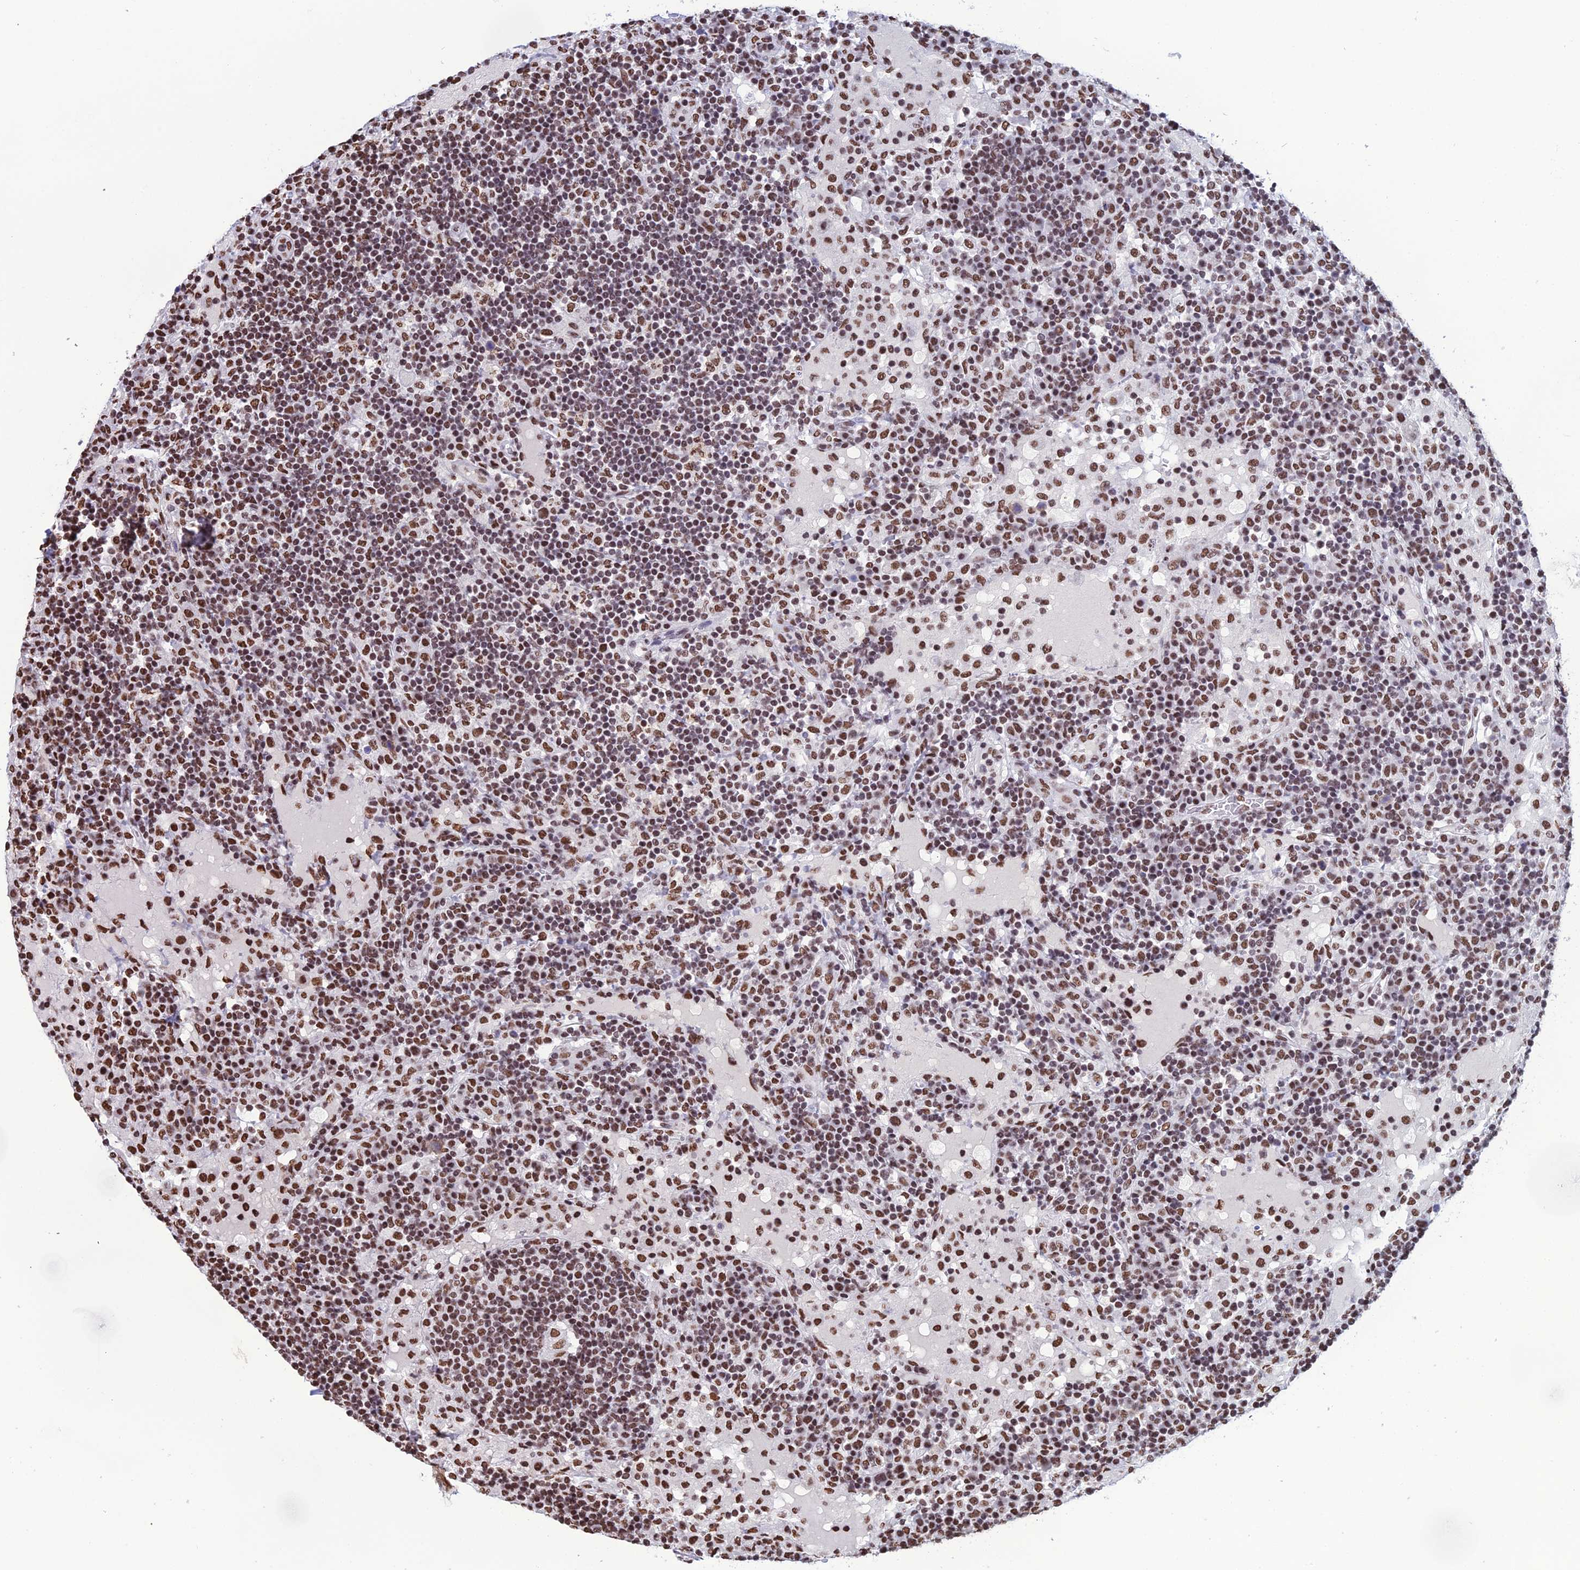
{"staining": {"intensity": "moderate", "quantity": ">75%", "location": "nuclear"}, "tissue": "lymph node", "cell_type": "Non-germinal center cells", "image_type": "normal", "snomed": [{"axis": "morphology", "description": "Normal tissue, NOS"}, {"axis": "topography", "description": "Lymph node"}], "caption": "Immunohistochemical staining of unremarkable human lymph node displays moderate nuclear protein positivity in about >75% of non-germinal center cells. The protein is shown in brown color, while the nuclei are stained blue.", "gene": "PRAMEF12", "patient": {"sex": "female", "age": 53}}